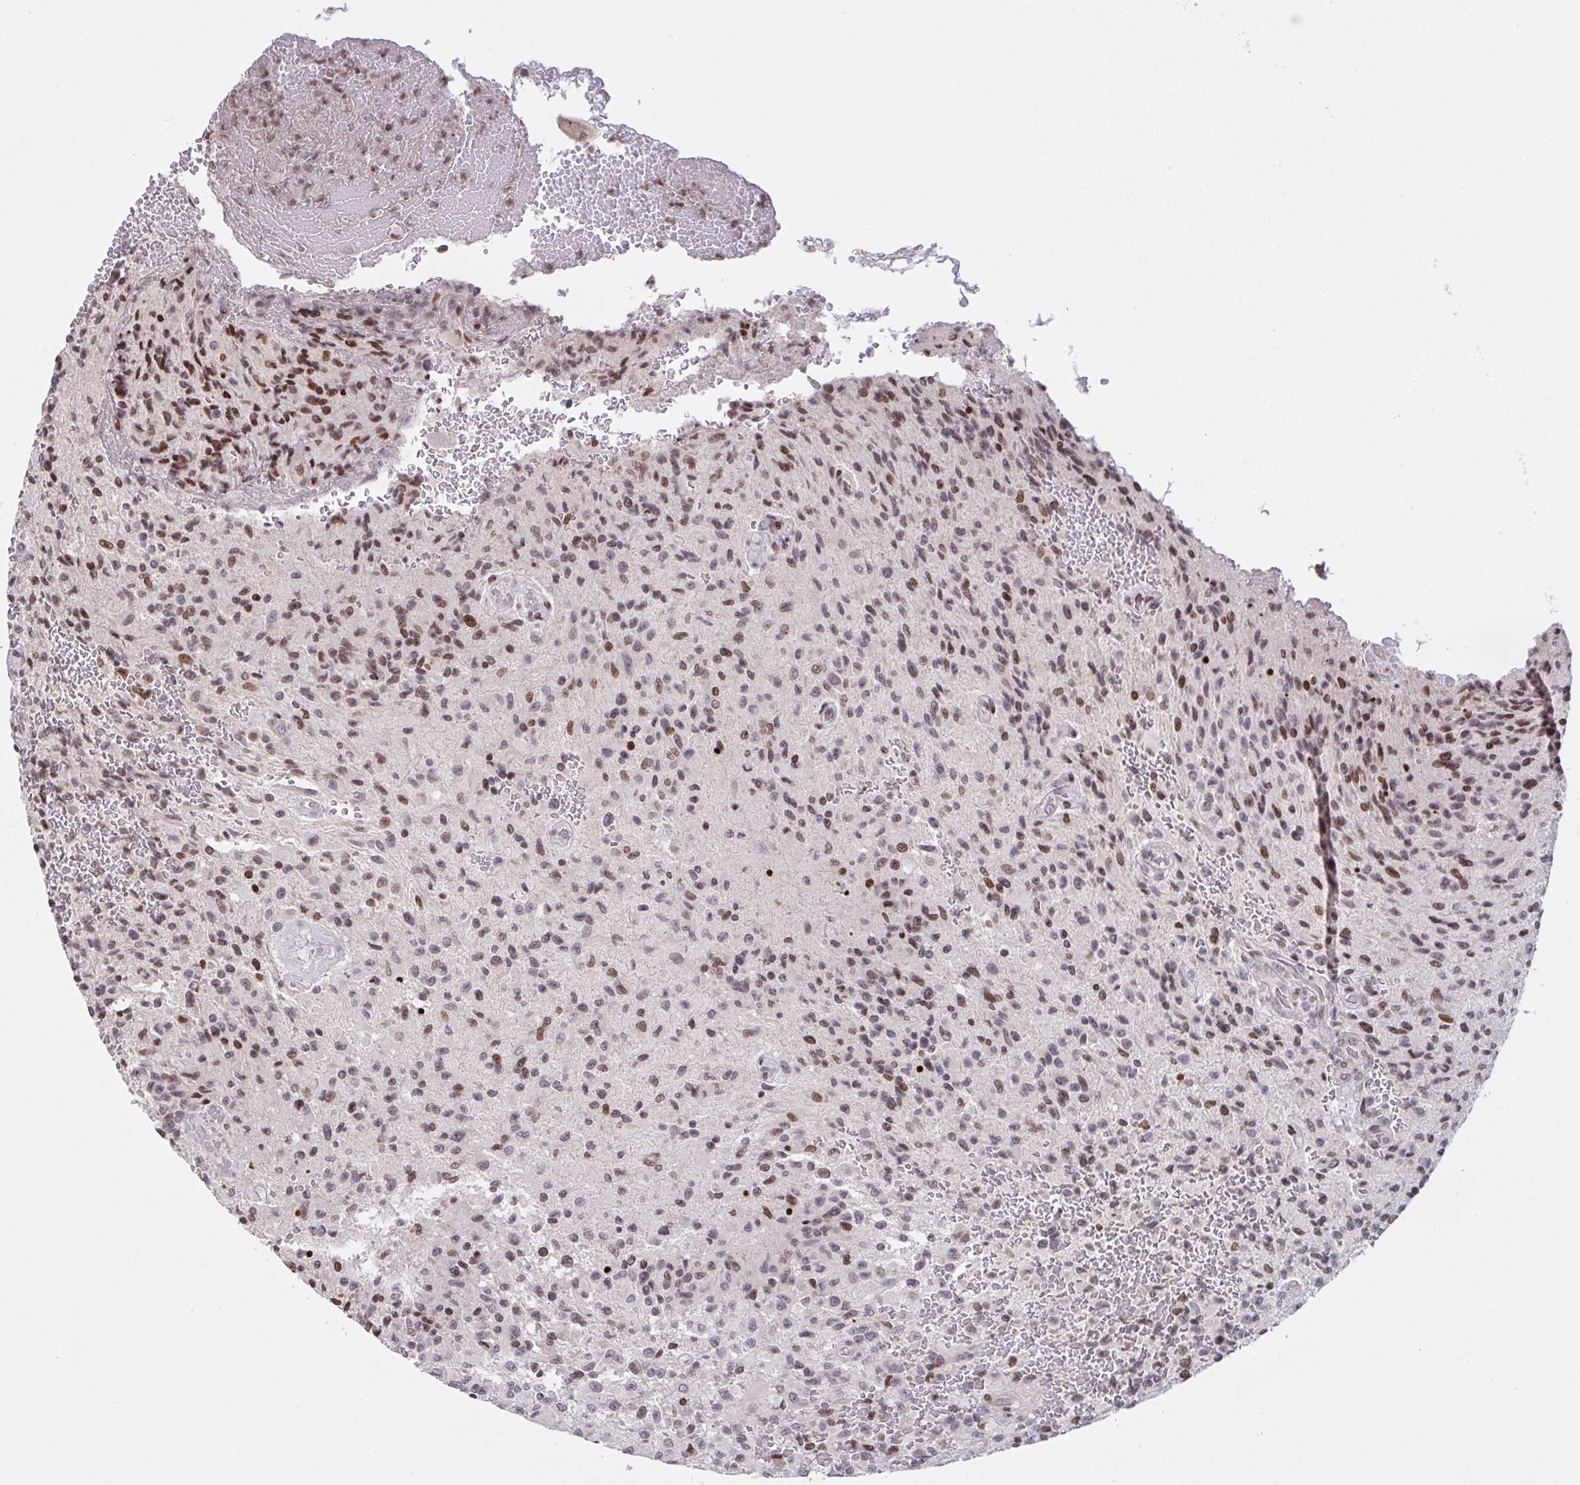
{"staining": {"intensity": "moderate", "quantity": ">75%", "location": "nuclear"}, "tissue": "glioma", "cell_type": "Tumor cells", "image_type": "cancer", "snomed": [{"axis": "morphology", "description": "Normal tissue, NOS"}, {"axis": "morphology", "description": "Glioma, malignant, High grade"}, {"axis": "topography", "description": "Cerebral cortex"}], "caption": "Human malignant glioma (high-grade) stained for a protein (brown) shows moderate nuclear positive positivity in approximately >75% of tumor cells.", "gene": "PCDHB8", "patient": {"sex": "male", "age": 56}}